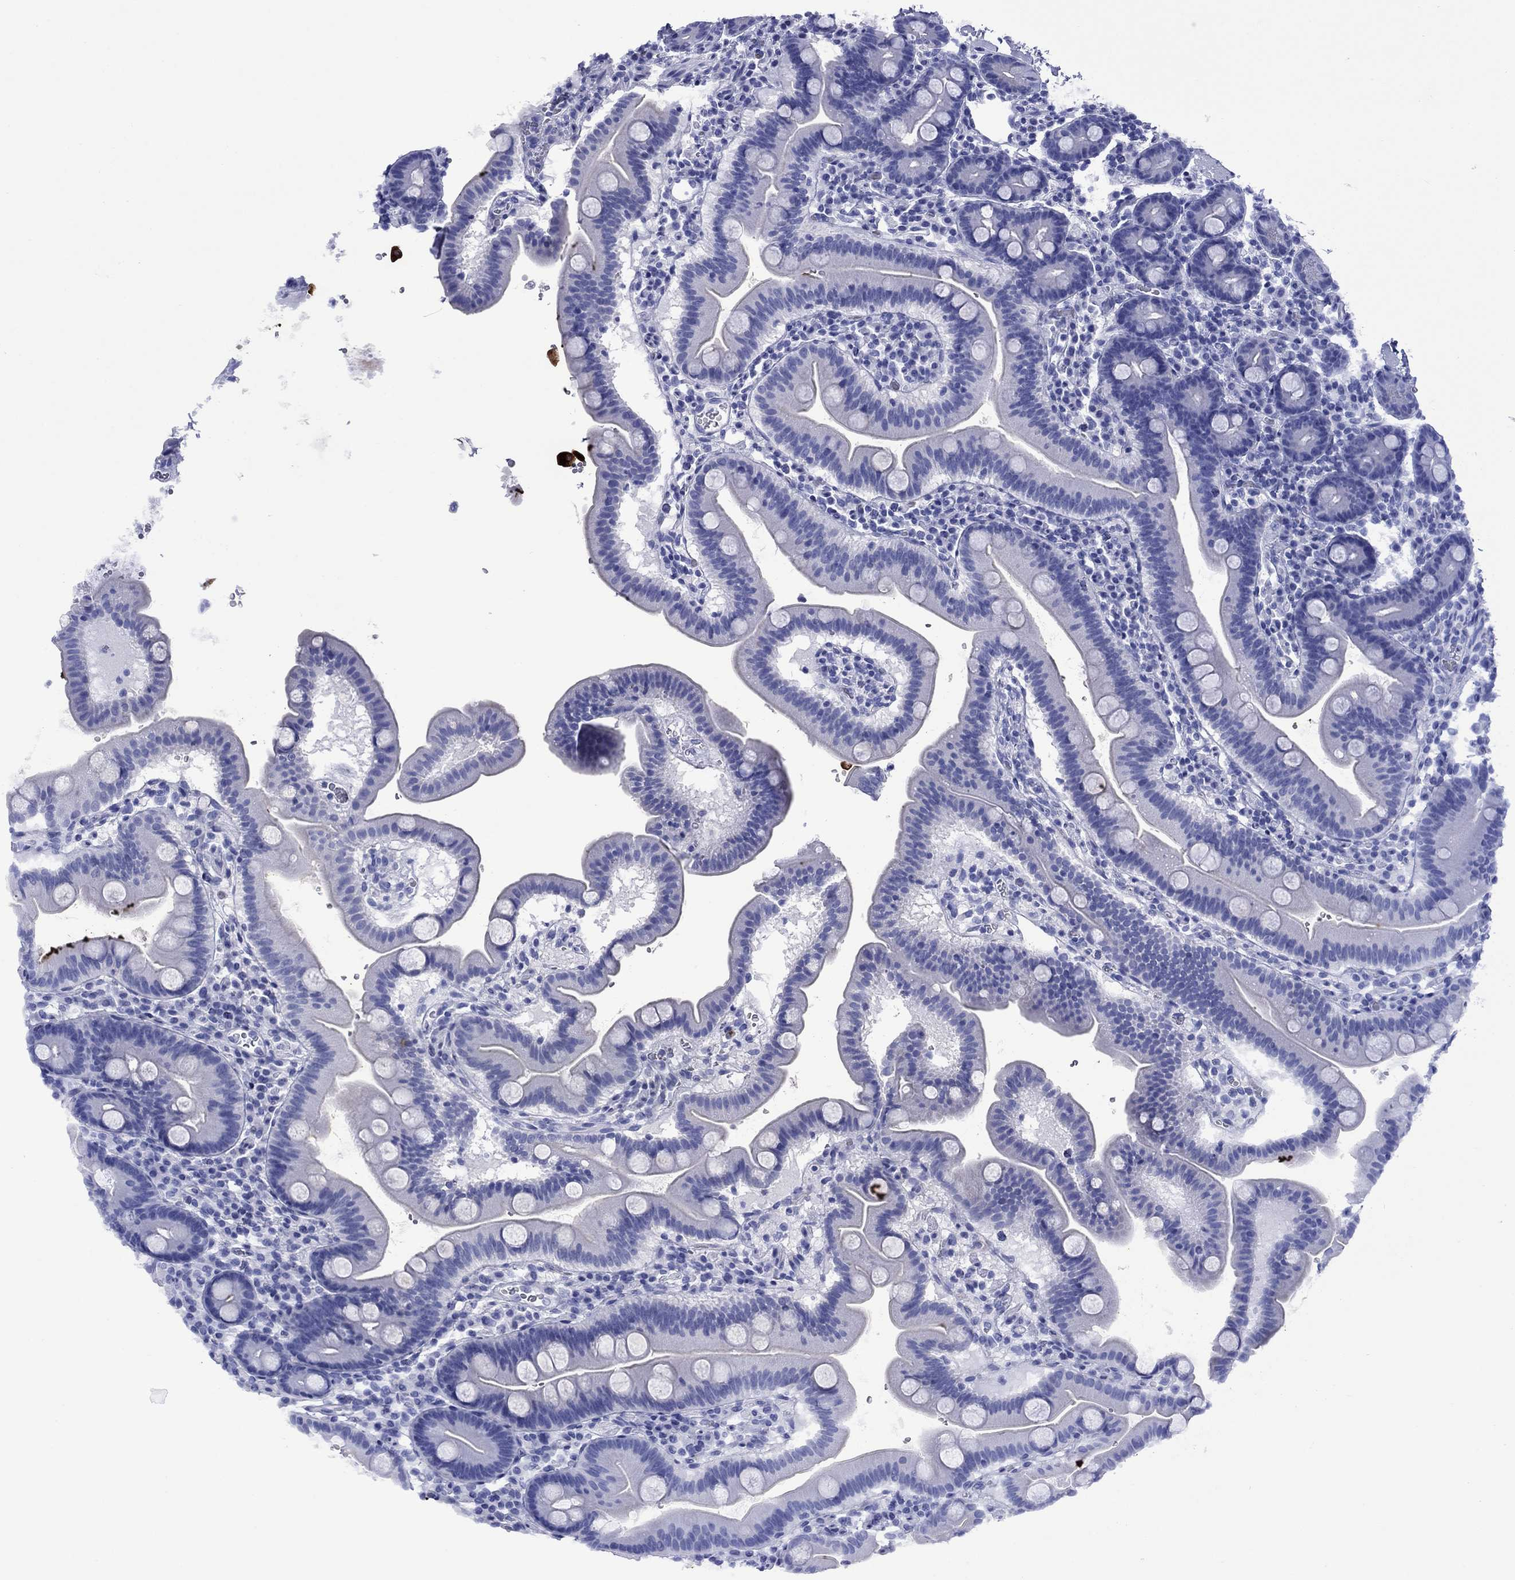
{"staining": {"intensity": "negative", "quantity": "none", "location": "none"}, "tissue": "duodenum", "cell_type": "Glandular cells", "image_type": "normal", "snomed": [{"axis": "morphology", "description": "Normal tissue, NOS"}, {"axis": "topography", "description": "Duodenum"}], "caption": "Duodenum stained for a protein using immunohistochemistry (IHC) displays no positivity glandular cells.", "gene": "ROM1", "patient": {"sex": "male", "age": 59}}